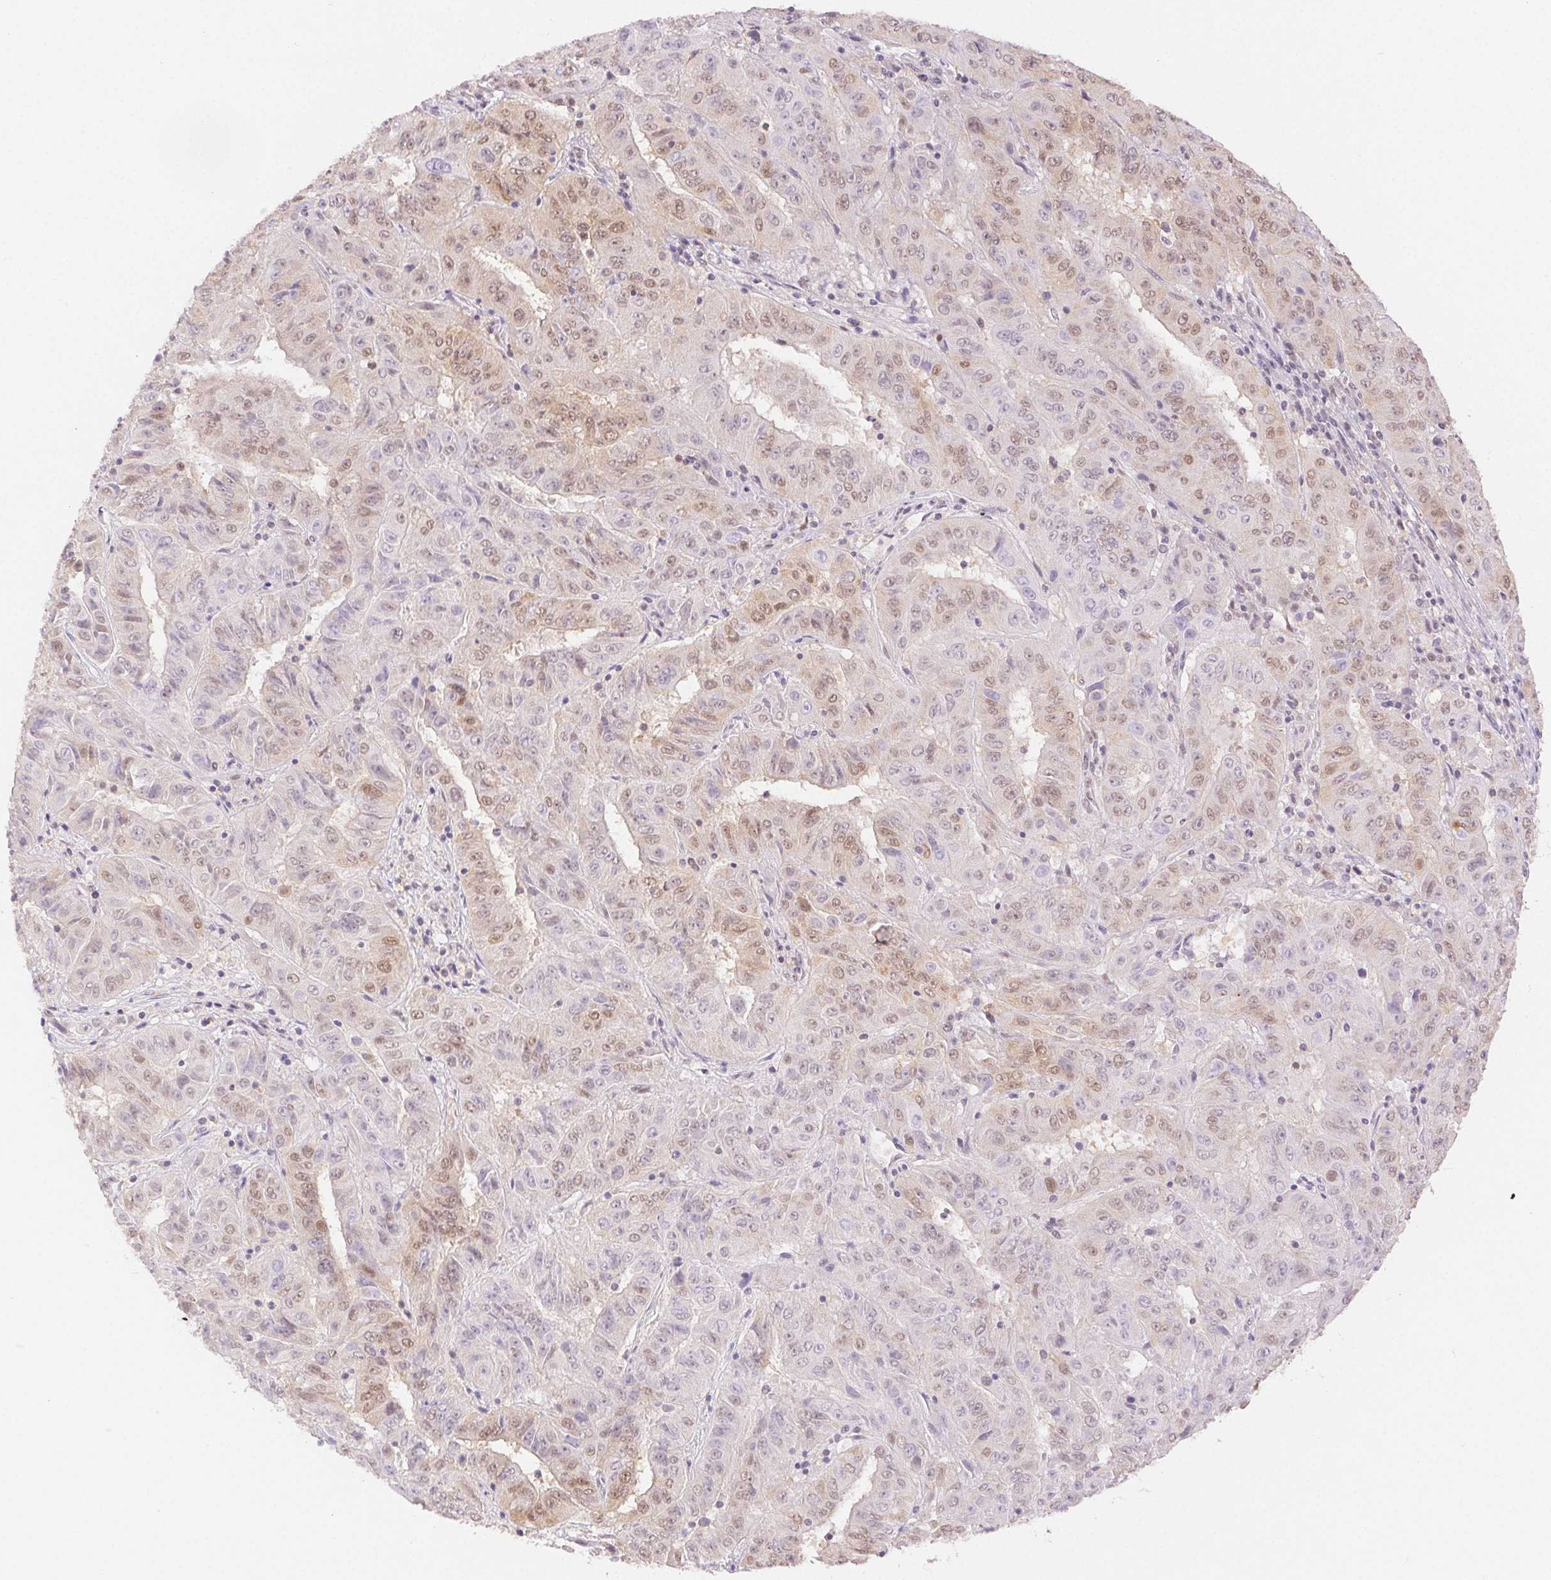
{"staining": {"intensity": "moderate", "quantity": "25%-75%", "location": "nuclear"}, "tissue": "pancreatic cancer", "cell_type": "Tumor cells", "image_type": "cancer", "snomed": [{"axis": "morphology", "description": "Adenocarcinoma, NOS"}, {"axis": "topography", "description": "Pancreas"}], "caption": "A brown stain shows moderate nuclear positivity of a protein in human adenocarcinoma (pancreatic) tumor cells. Nuclei are stained in blue.", "gene": "H2AZ2", "patient": {"sex": "male", "age": 63}}